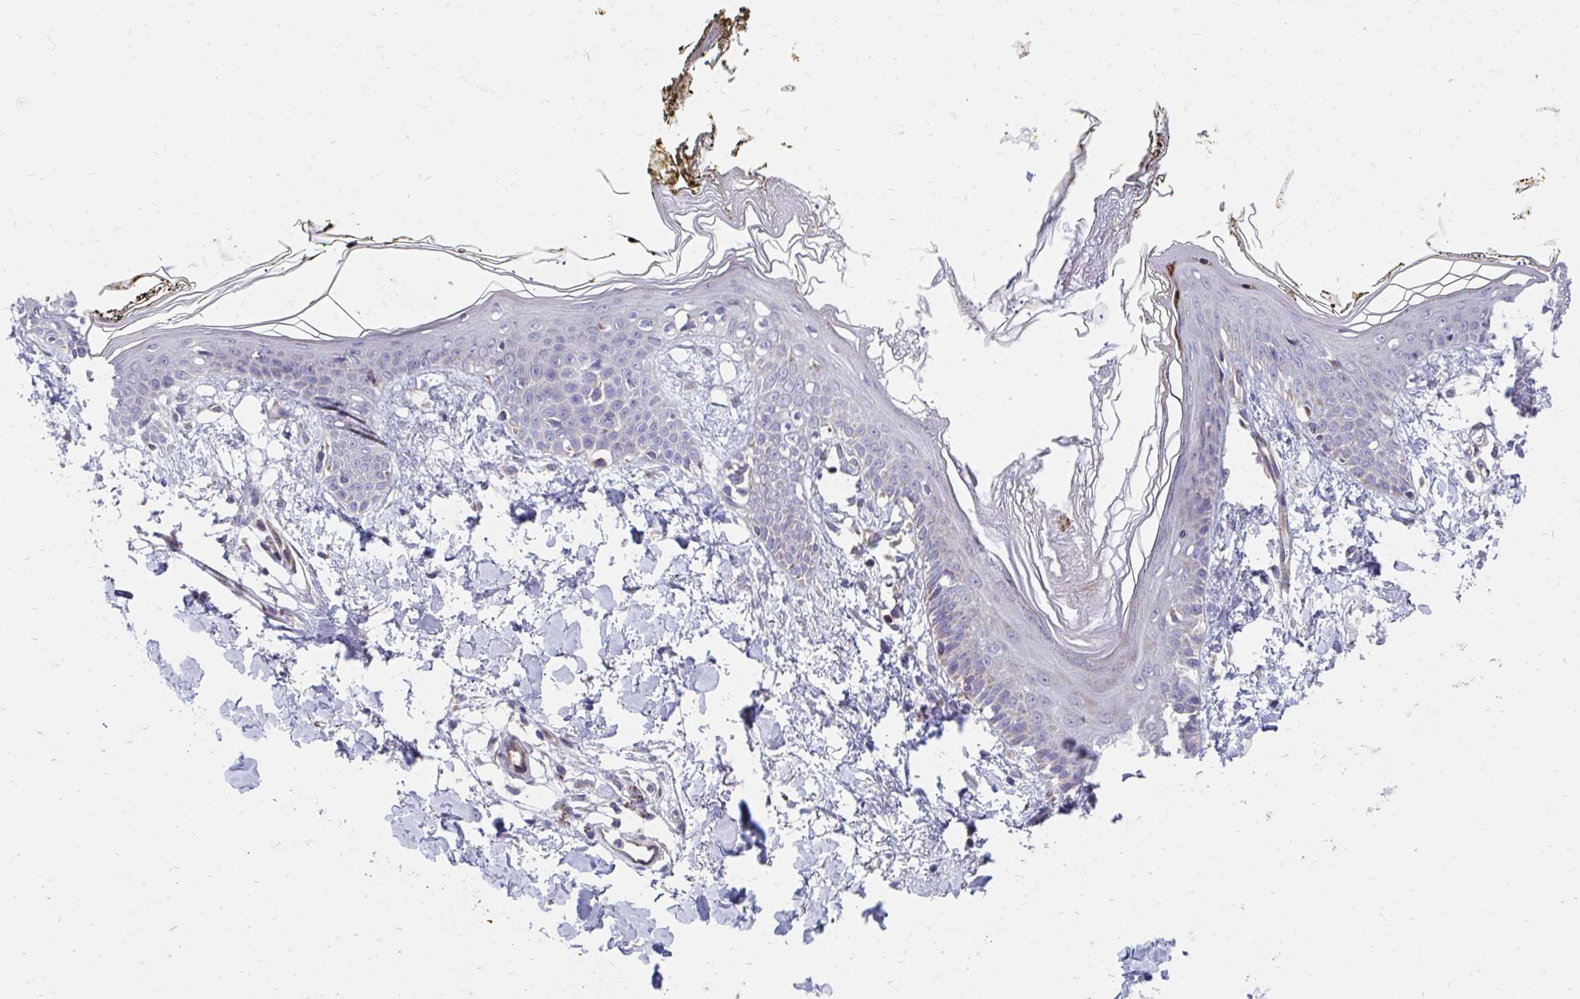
{"staining": {"intensity": "weak", "quantity": ">75%", "location": "cytoplasmic/membranous"}, "tissue": "skin", "cell_type": "Fibroblasts", "image_type": "normal", "snomed": [{"axis": "morphology", "description": "Normal tissue, NOS"}, {"axis": "topography", "description": "Skin"}], "caption": "Protein expression by IHC exhibits weak cytoplasmic/membranous staining in approximately >75% of fibroblasts in normal skin.", "gene": "FHIP1B", "patient": {"sex": "female", "age": 34}}